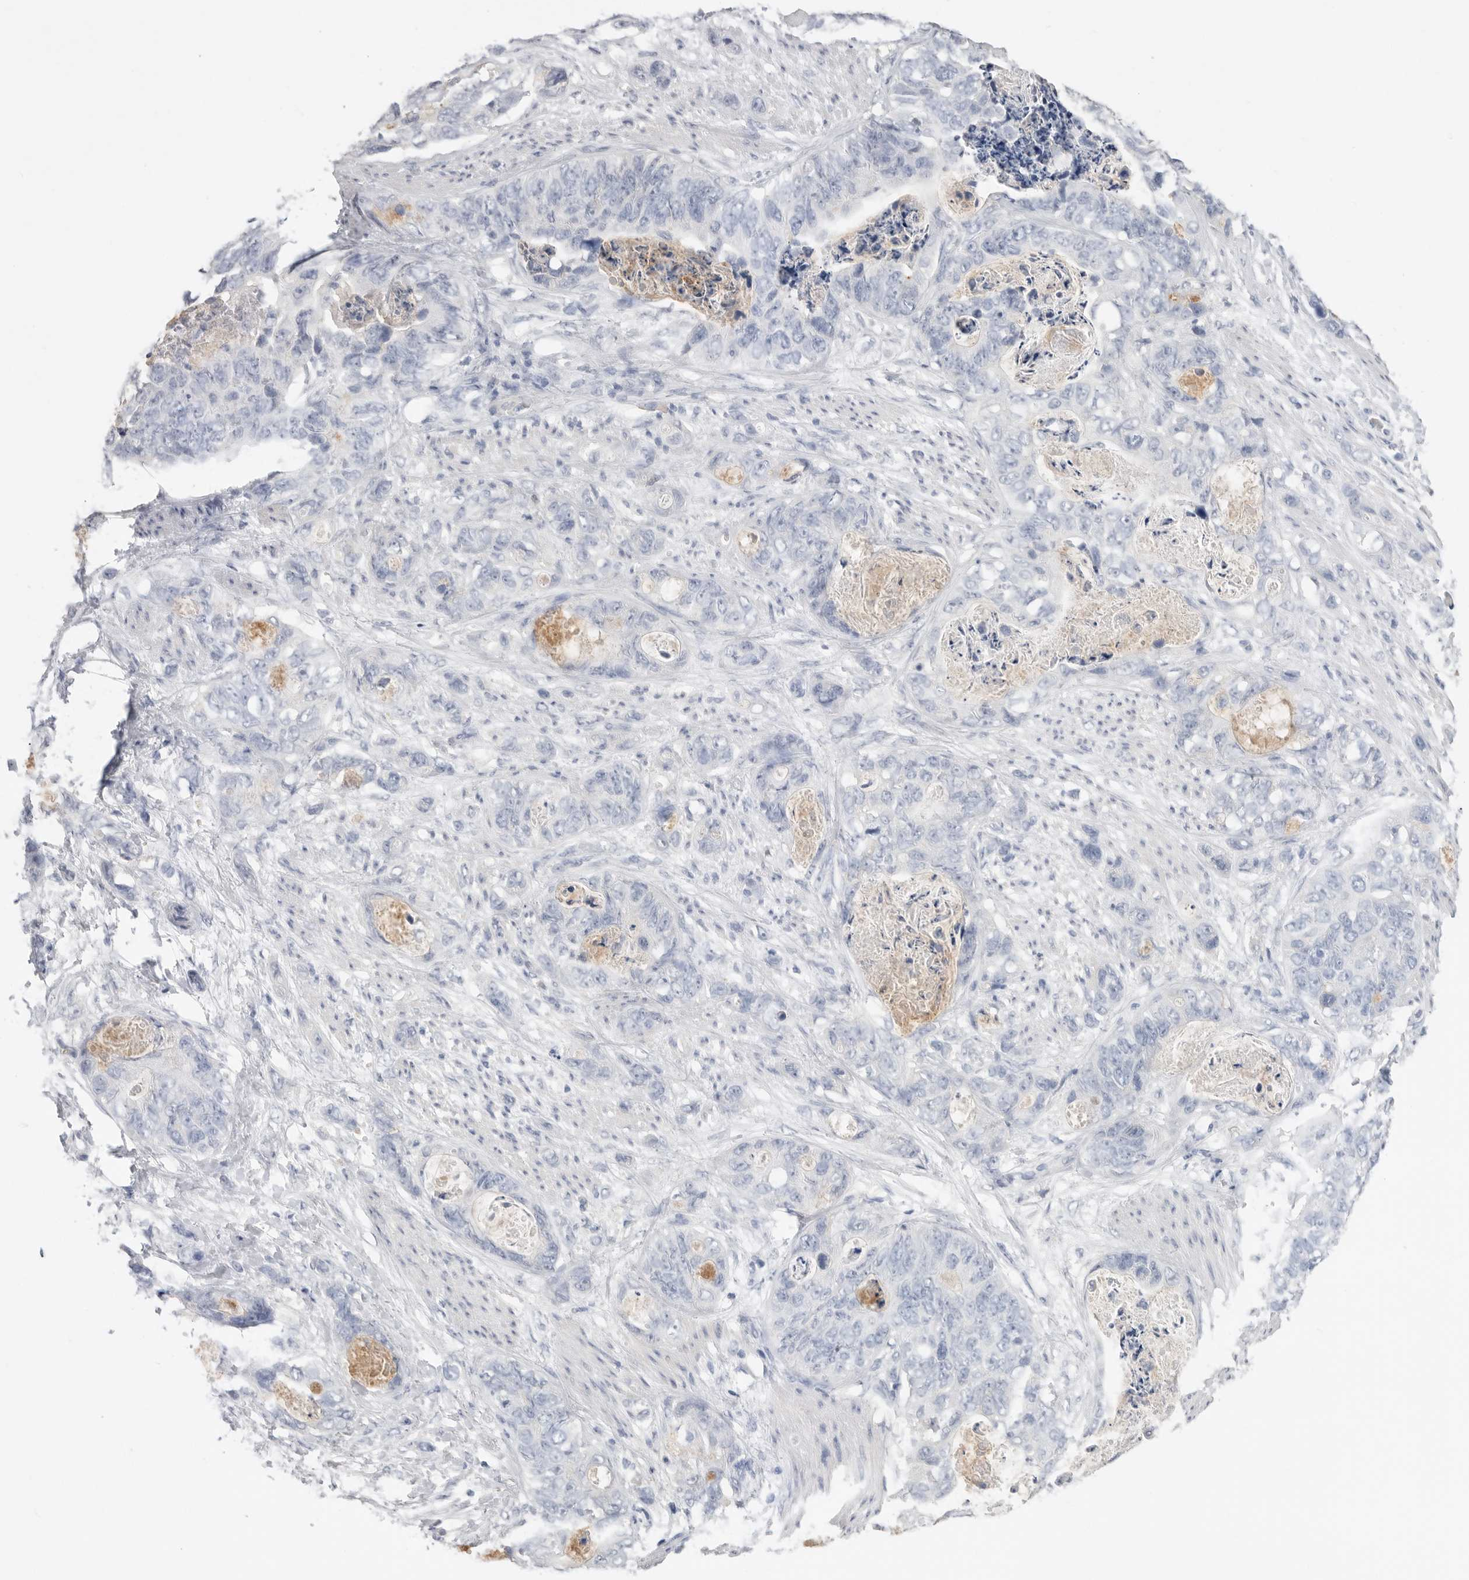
{"staining": {"intensity": "negative", "quantity": "none", "location": "none"}, "tissue": "stomach cancer", "cell_type": "Tumor cells", "image_type": "cancer", "snomed": [{"axis": "morphology", "description": "Normal tissue, NOS"}, {"axis": "morphology", "description": "Adenocarcinoma, NOS"}, {"axis": "topography", "description": "Stomach"}], "caption": "A high-resolution photomicrograph shows IHC staining of stomach cancer, which reveals no significant staining in tumor cells.", "gene": "APOA2", "patient": {"sex": "female", "age": 89}}